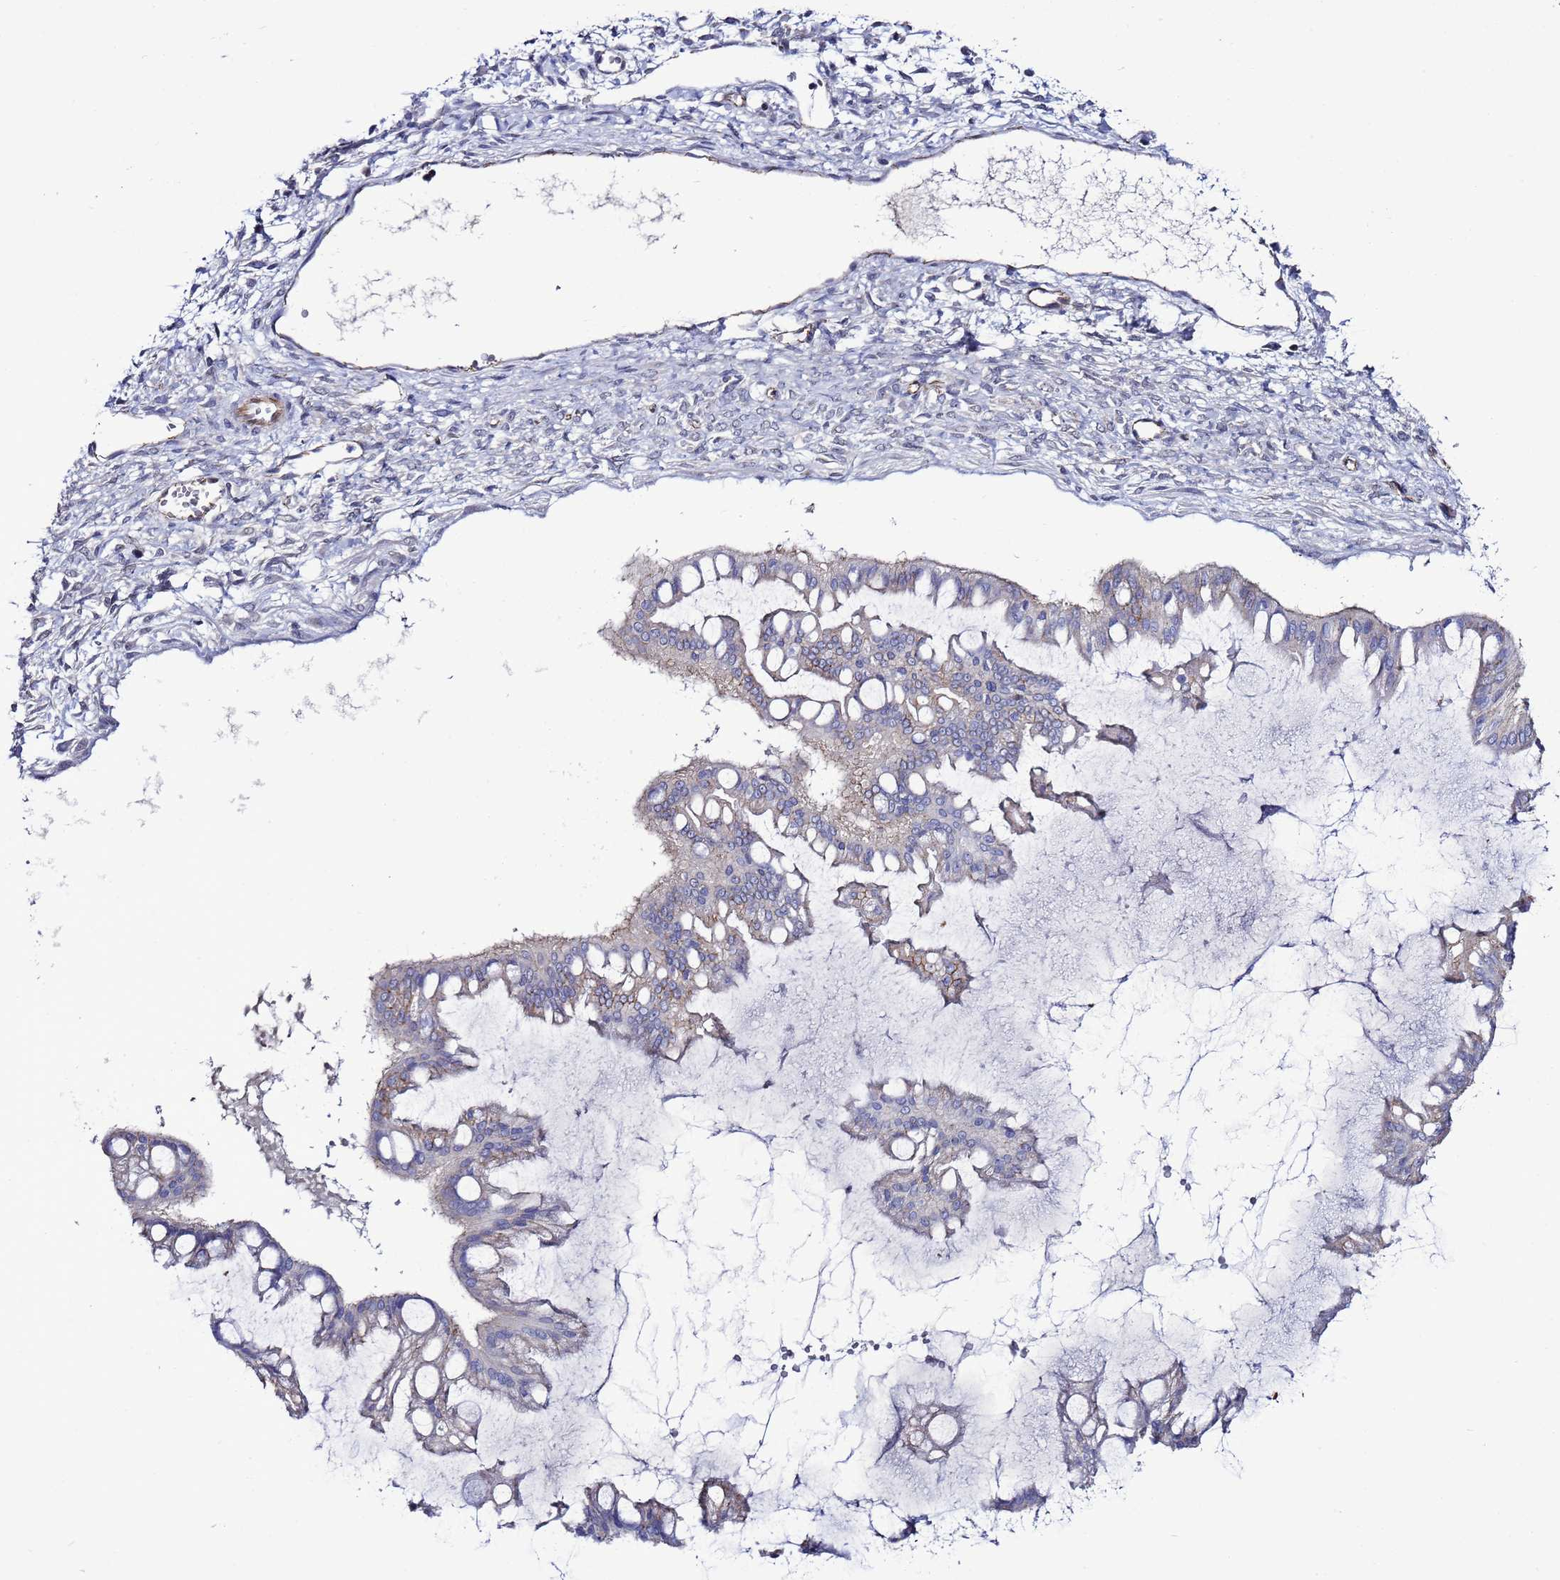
{"staining": {"intensity": "weak", "quantity": "<25%", "location": "cytoplasmic/membranous"}, "tissue": "ovarian cancer", "cell_type": "Tumor cells", "image_type": "cancer", "snomed": [{"axis": "morphology", "description": "Cystadenocarcinoma, mucinous, NOS"}, {"axis": "topography", "description": "Ovary"}], "caption": "Immunohistochemistry (IHC) of ovarian cancer displays no expression in tumor cells. (Immunohistochemistry (IHC), brightfield microscopy, high magnification).", "gene": "TENM3", "patient": {"sex": "female", "age": 73}}